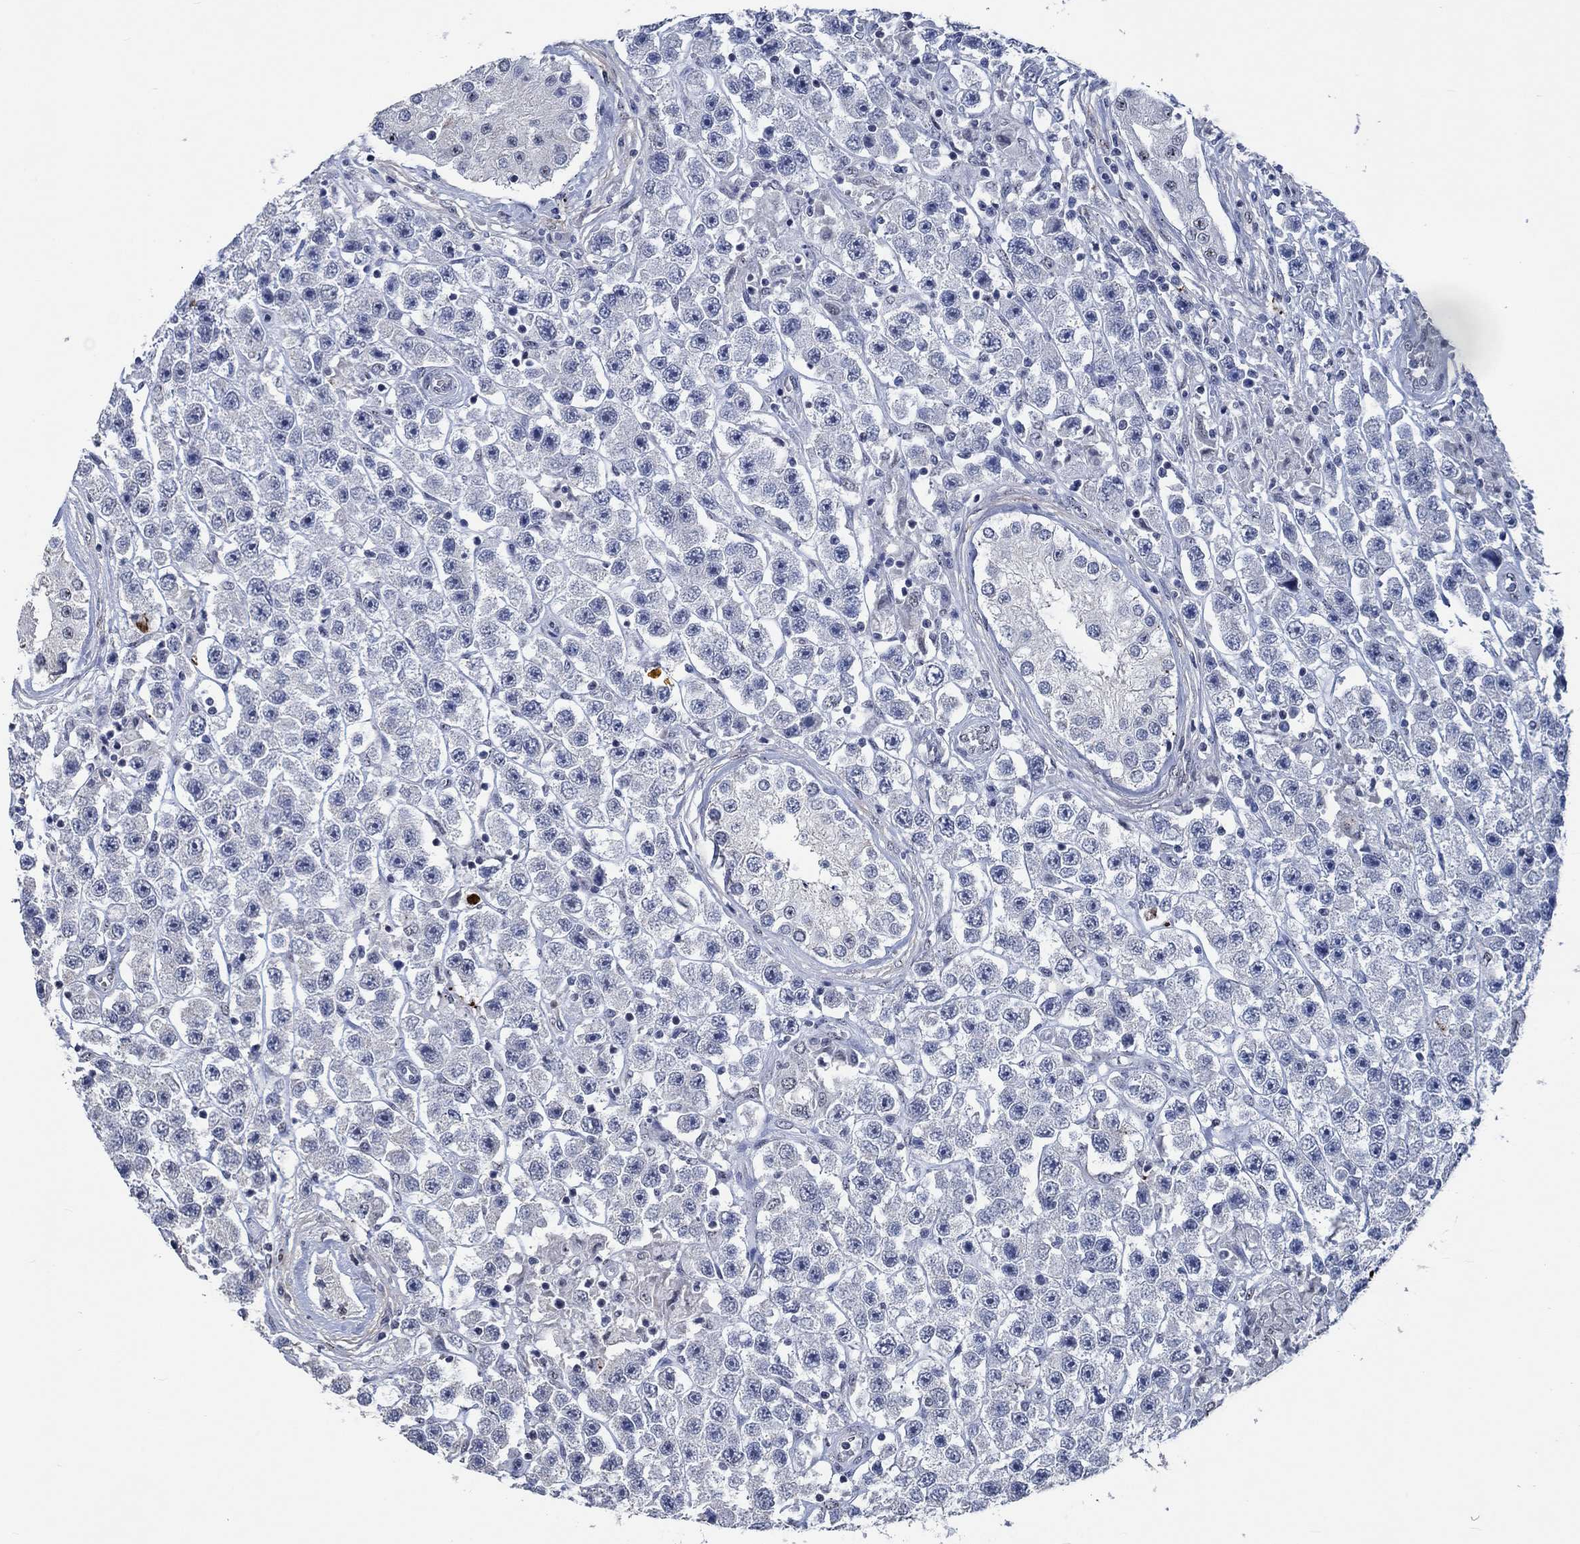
{"staining": {"intensity": "negative", "quantity": "none", "location": "none"}, "tissue": "testis cancer", "cell_type": "Tumor cells", "image_type": "cancer", "snomed": [{"axis": "morphology", "description": "Seminoma, NOS"}, {"axis": "topography", "description": "Testis"}], "caption": "IHC histopathology image of testis cancer stained for a protein (brown), which reveals no staining in tumor cells.", "gene": "OBSCN", "patient": {"sex": "male", "age": 45}}